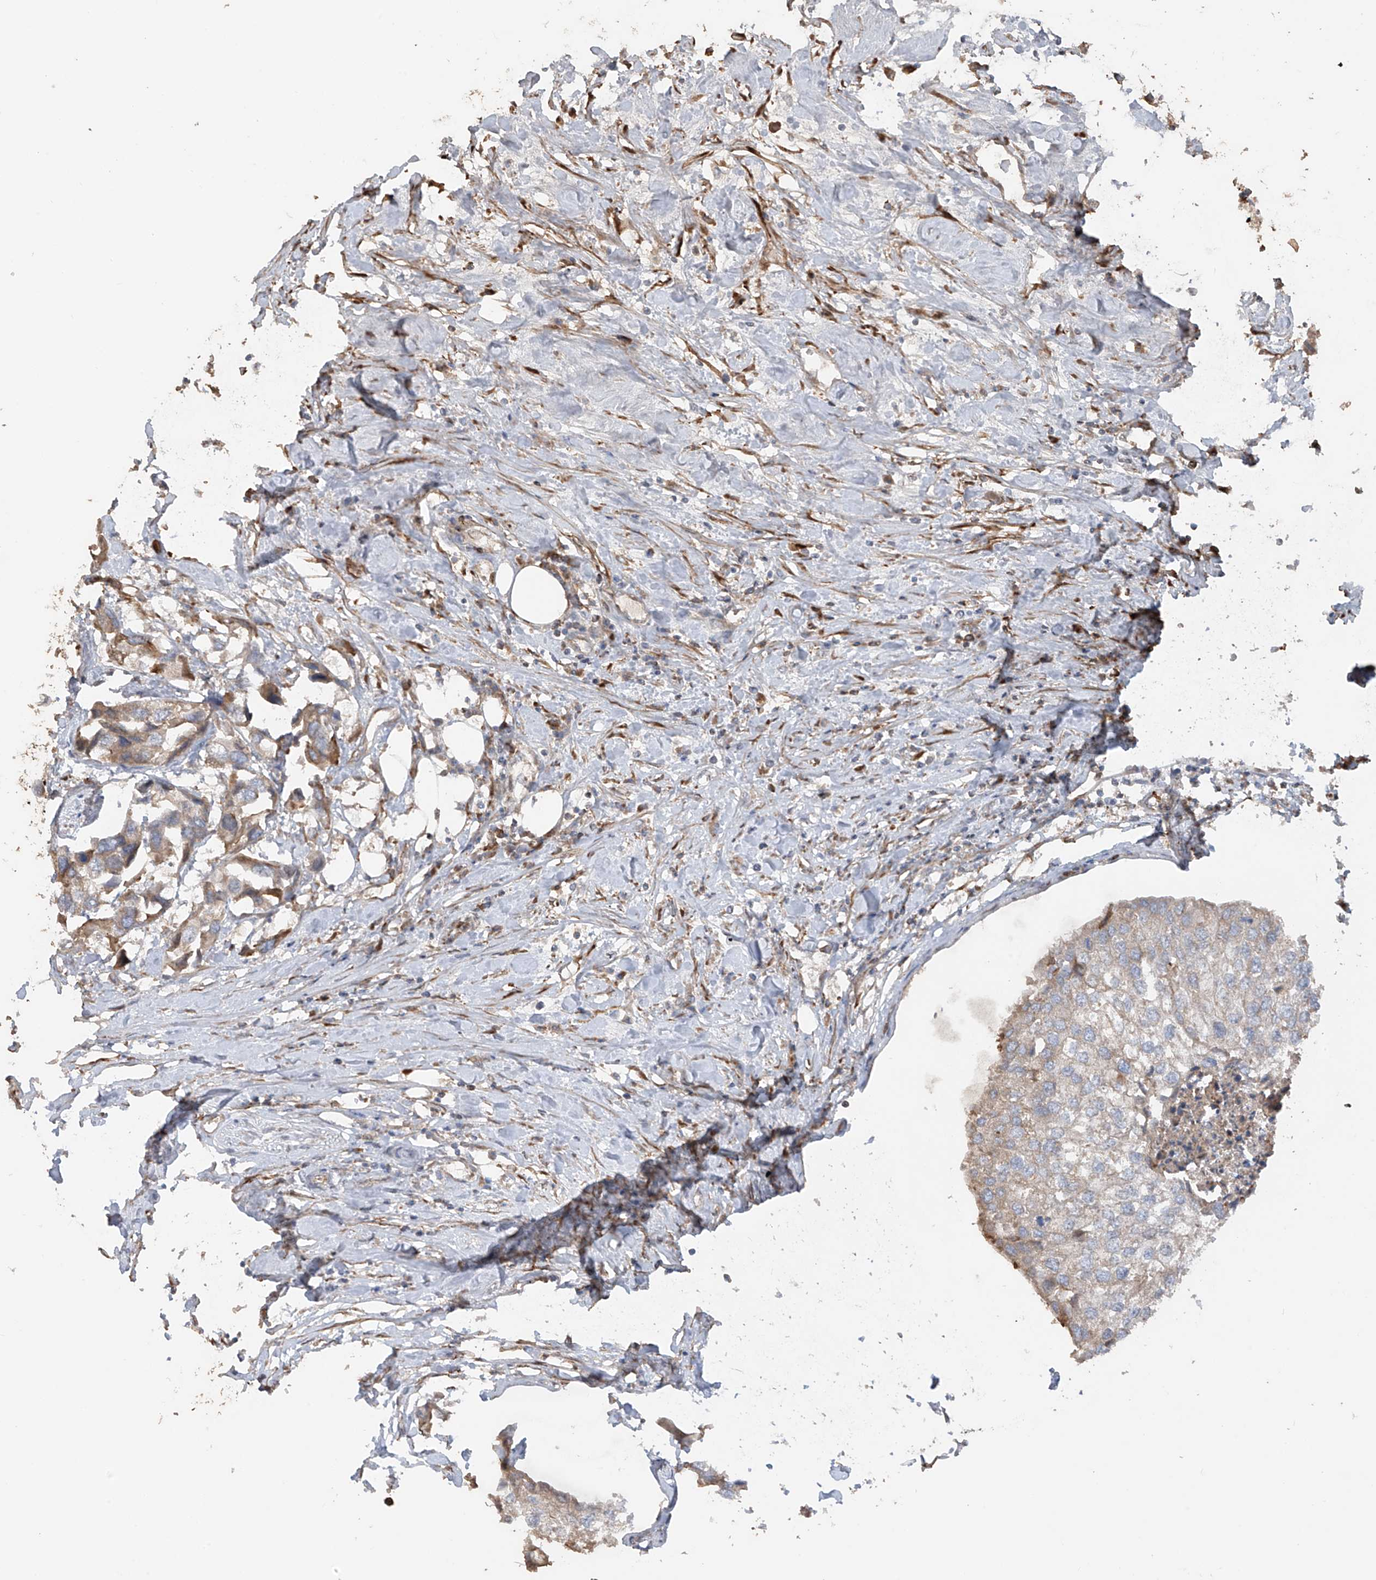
{"staining": {"intensity": "weak", "quantity": "25%-75%", "location": "cytoplasmic/membranous"}, "tissue": "urothelial cancer", "cell_type": "Tumor cells", "image_type": "cancer", "snomed": [{"axis": "morphology", "description": "Urothelial carcinoma, High grade"}, {"axis": "topography", "description": "Urinary bladder"}], "caption": "Tumor cells reveal low levels of weak cytoplasmic/membranous positivity in about 25%-75% of cells in human high-grade urothelial carcinoma.", "gene": "ABTB1", "patient": {"sex": "male", "age": 64}}